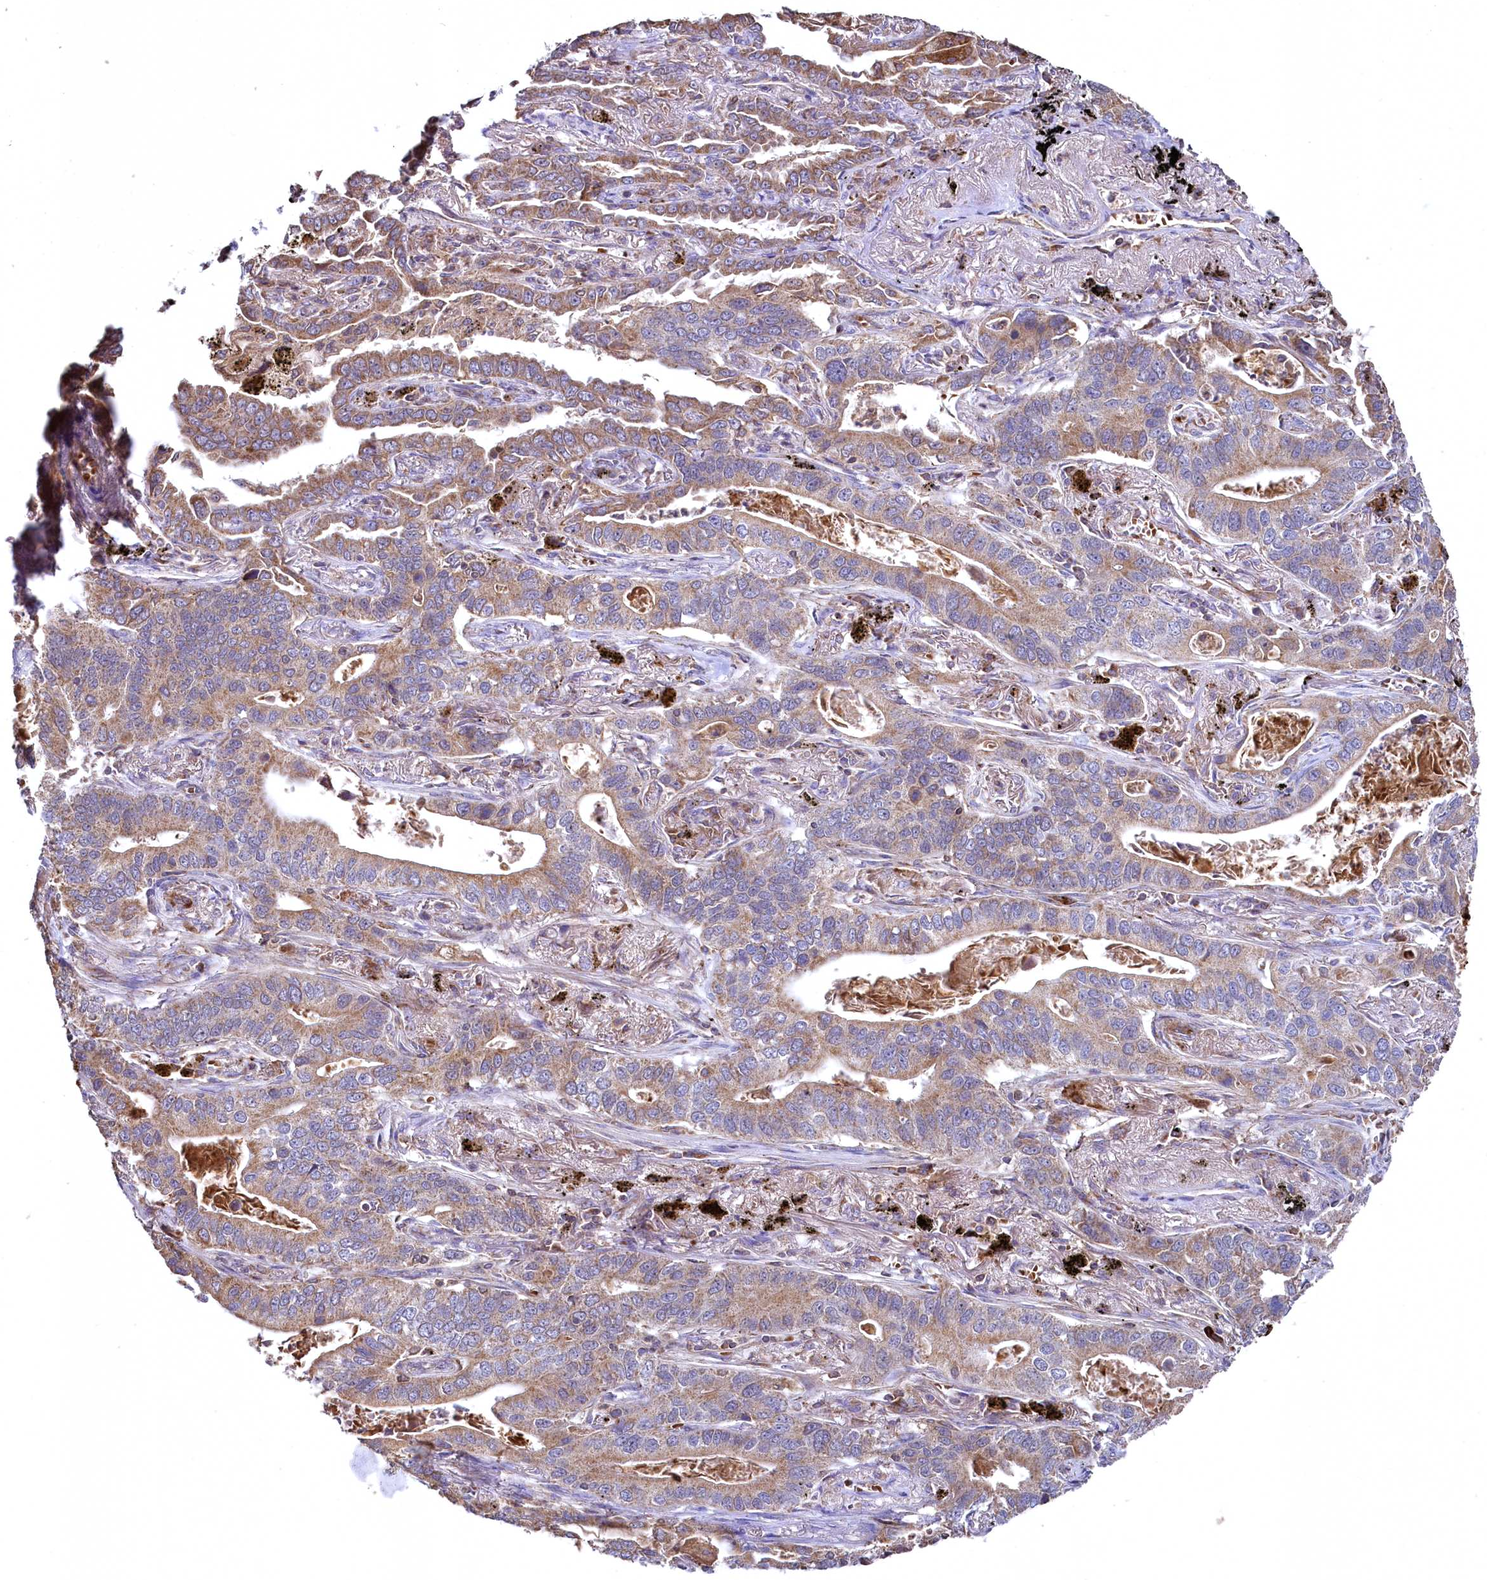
{"staining": {"intensity": "moderate", "quantity": ">75%", "location": "cytoplasmic/membranous"}, "tissue": "lung cancer", "cell_type": "Tumor cells", "image_type": "cancer", "snomed": [{"axis": "morphology", "description": "Adenocarcinoma, NOS"}, {"axis": "topography", "description": "Lung"}], "caption": "A brown stain shows moderate cytoplasmic/membranous staining of a protein in human lung cancer (adenocarcinoma) tumor cells. (DAB IHC with brightfield microscopy, high magnification).", "gene": "METTL4", "patient": {"sex": "male", "age": 67}}